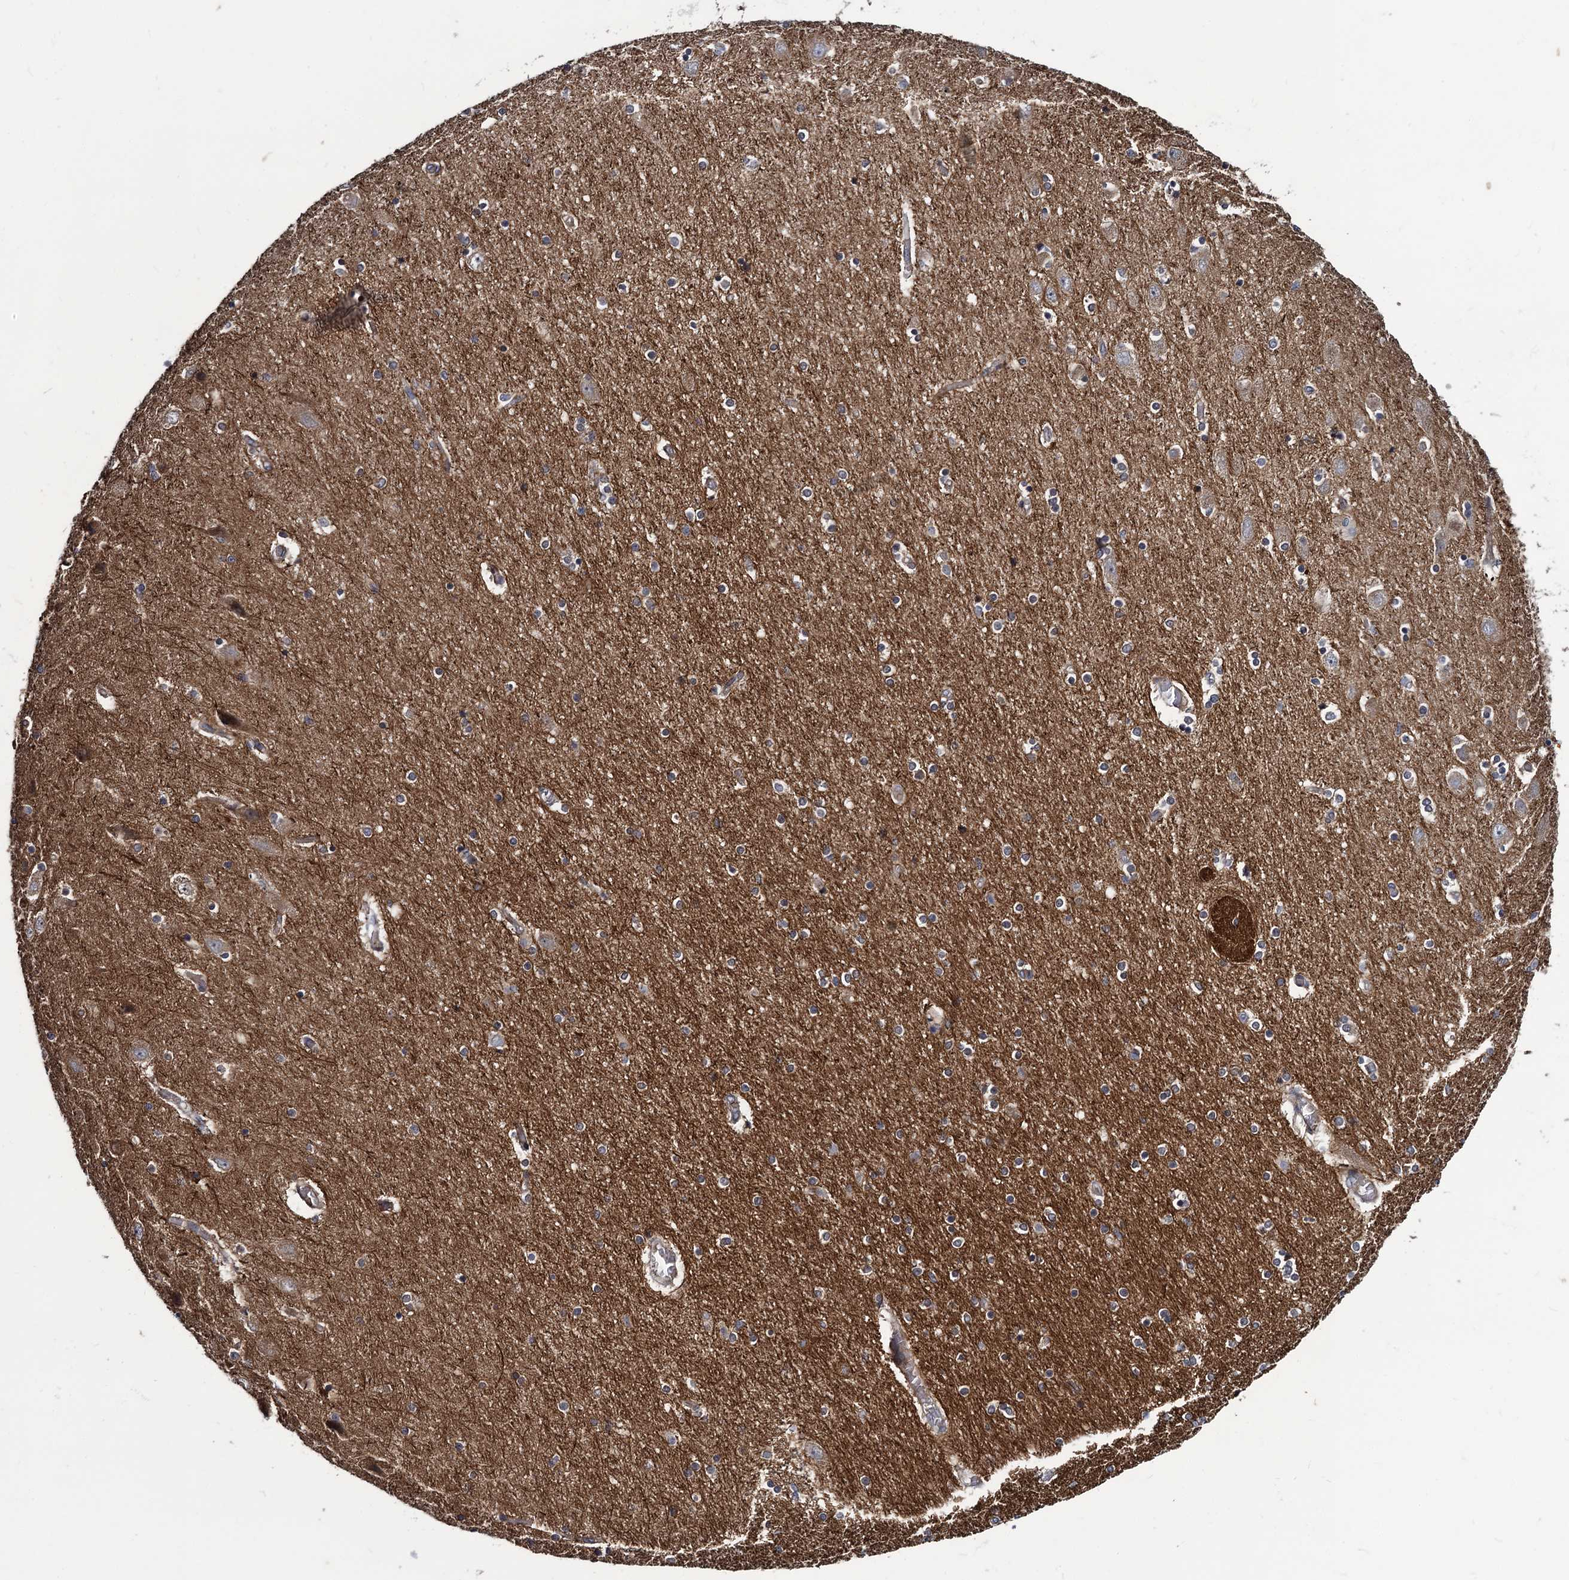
{"staining": {"intensity": "moderate", "quantity": "<25%", "location": "cytoplasmic/membranous"}, "tissue": "hippocampus", "cell_type": "Glial cells", "image_type": "normal", "snomed": [{"axis": "morphology", "description": "Normal tissue, NOS"}, {"axis": "topography", "description": "Hippocampus"}], "caption": "Hippocampus stained with a protein marker shows moderate staining in glial cells.", "gene": "KXD1", "patient": {"sex": "female", "age": 54}}